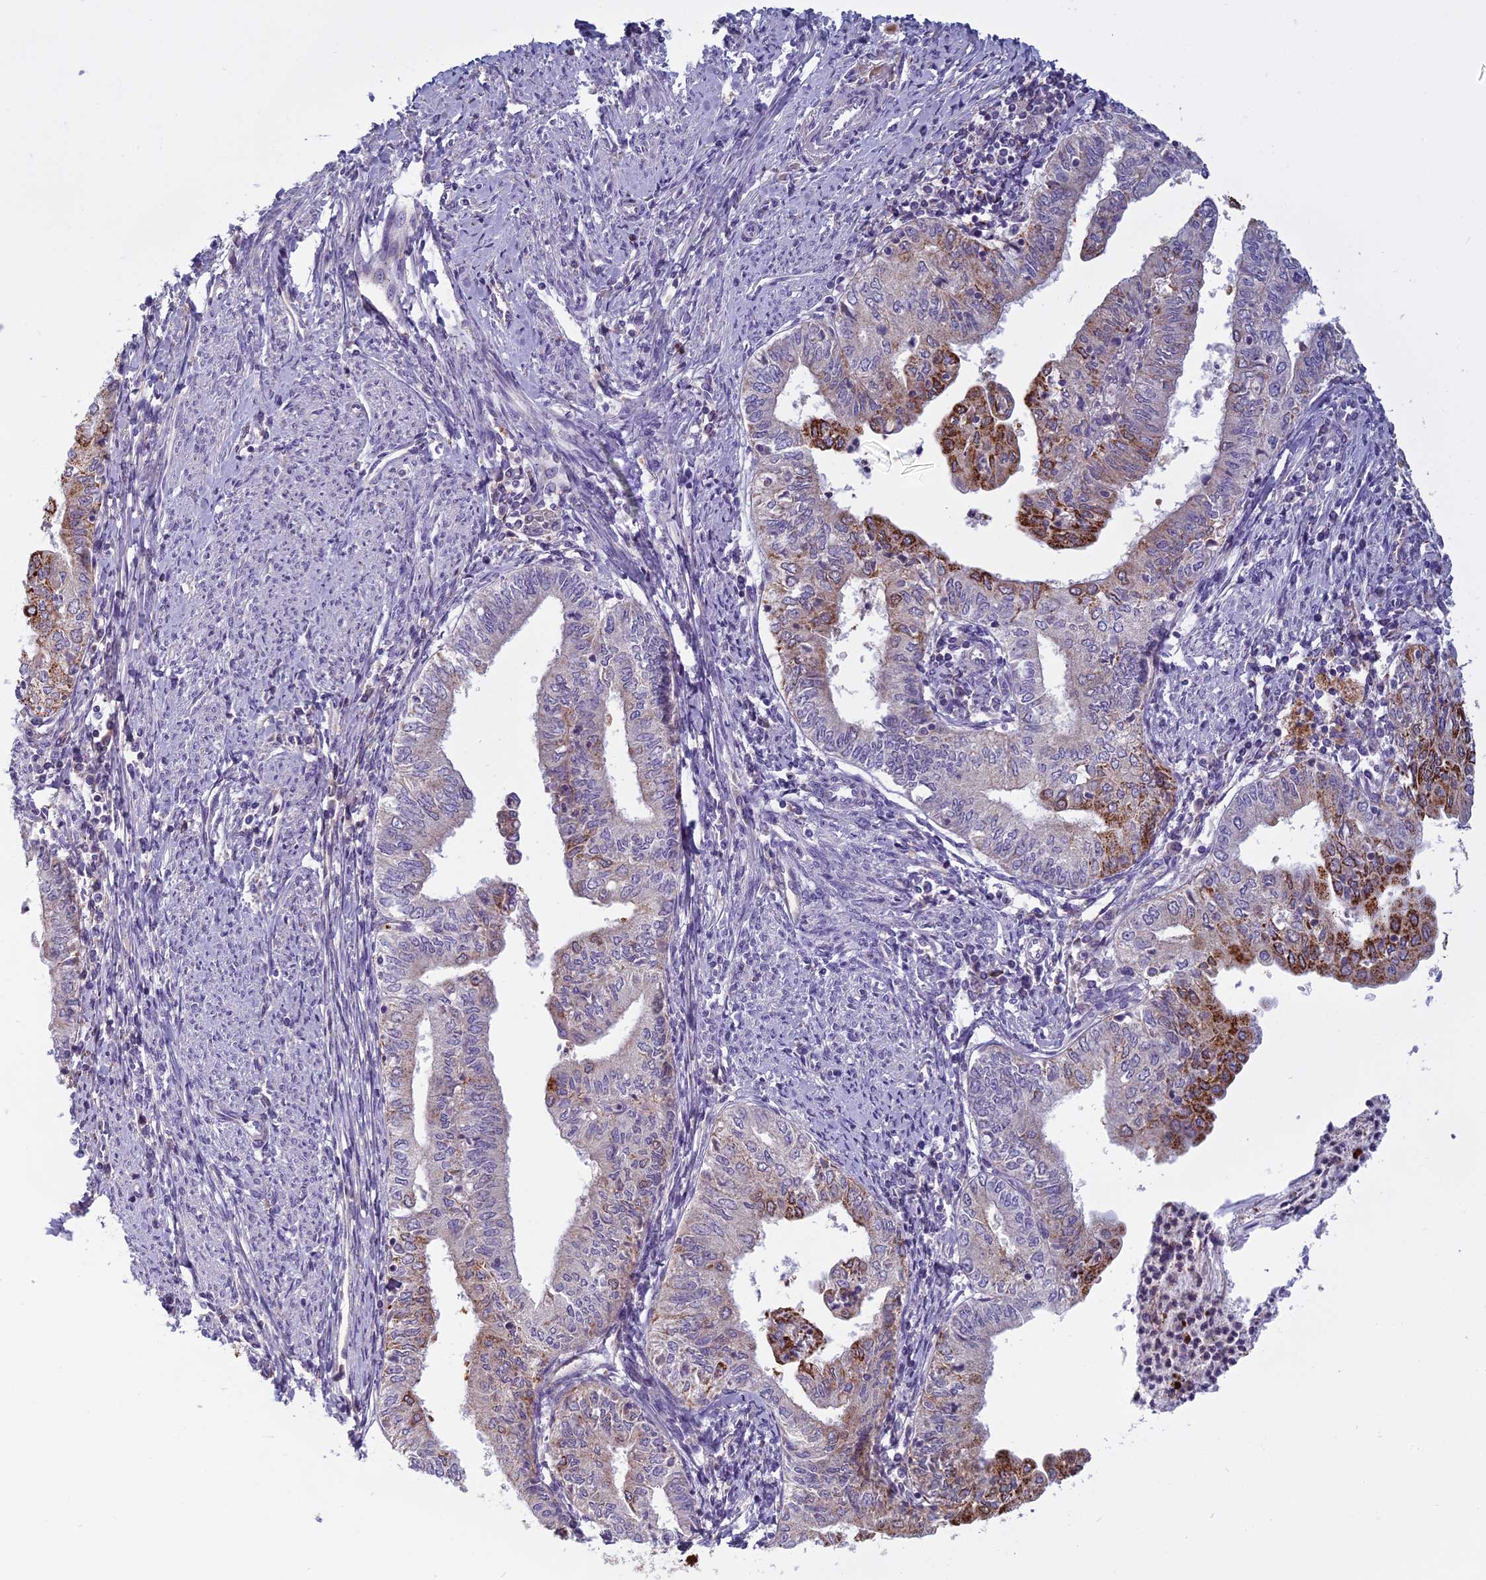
{"staining": {"intensity": "moderate", "quantity": "25%-75%", "location": "cytoplasmic/membranous"}, "tissue": "endometrial cancer", "cell_type": "Tumor cells", "image_type": "cancer", "snomed": [{"axis": "morphology", "description": "Adenocarcinoma, NOS"}, {"axis": "topography", "description": "Endometrium"}], "caption": "IHC (DAB (3,3'-diaminobenzidine)) staining of endometrial adenocarcinoma demonstrates moderate cytoplasmic/membranous protein staining in about 25%-75% of tumor cells. (IHC, brightfield microscopy, high magnification).", "gene": "SEMA7A", "patient": {"sex": "female", "age": 66}}